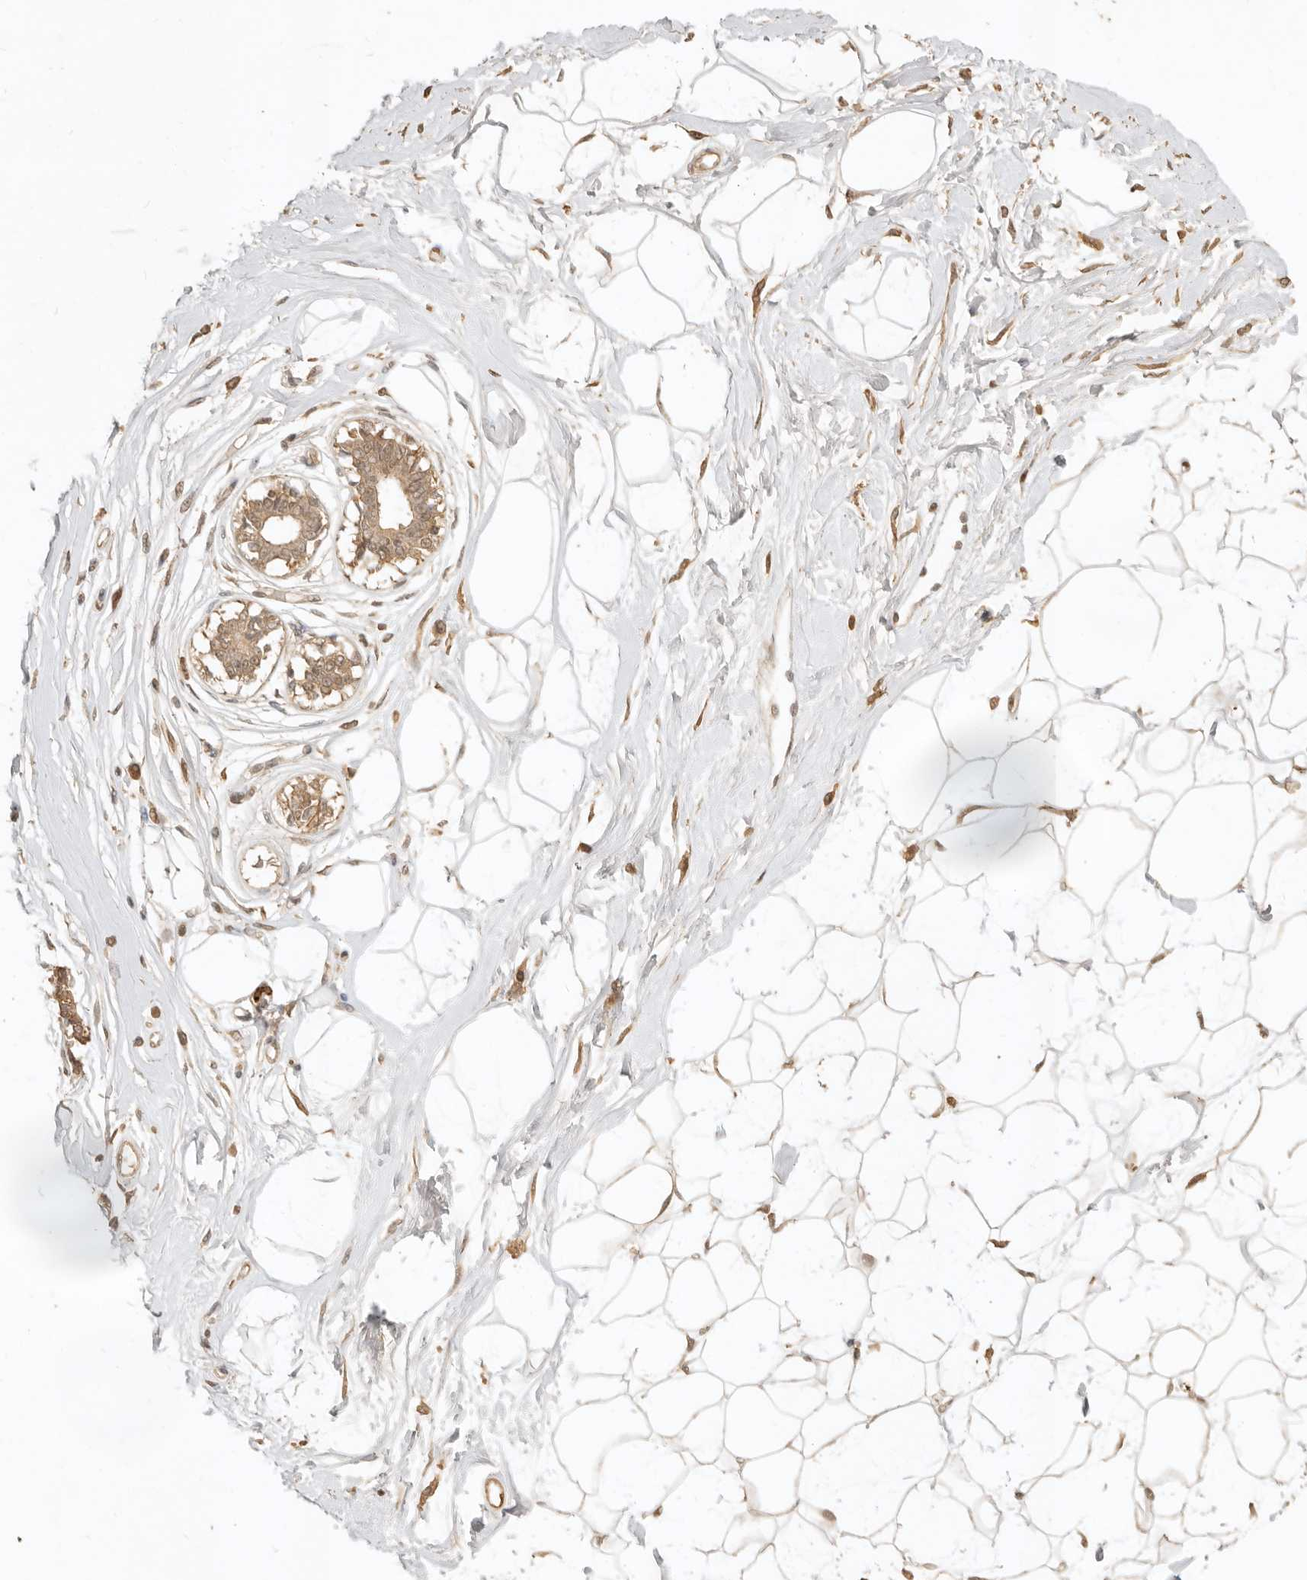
{"staining": {"intensity": "moderate", "quantity": ">75%", "location": "cytoplasmic/membranous"}, "tissue": "breast", "cell_type": "Adipocytes", "image_type": "normal", "snomed": [{"axis": "morphology", "description": "Normal tissue, NOS"}, {"axis": "topography", "description": "Breast"}], "caption": "Protein staining demonstrates moderate cytoplasmic/membranous expression in about >75% of adipocytes in benign breast.", "gene": "KIF2B", "patient": {"sex": "female", "age": 45}}